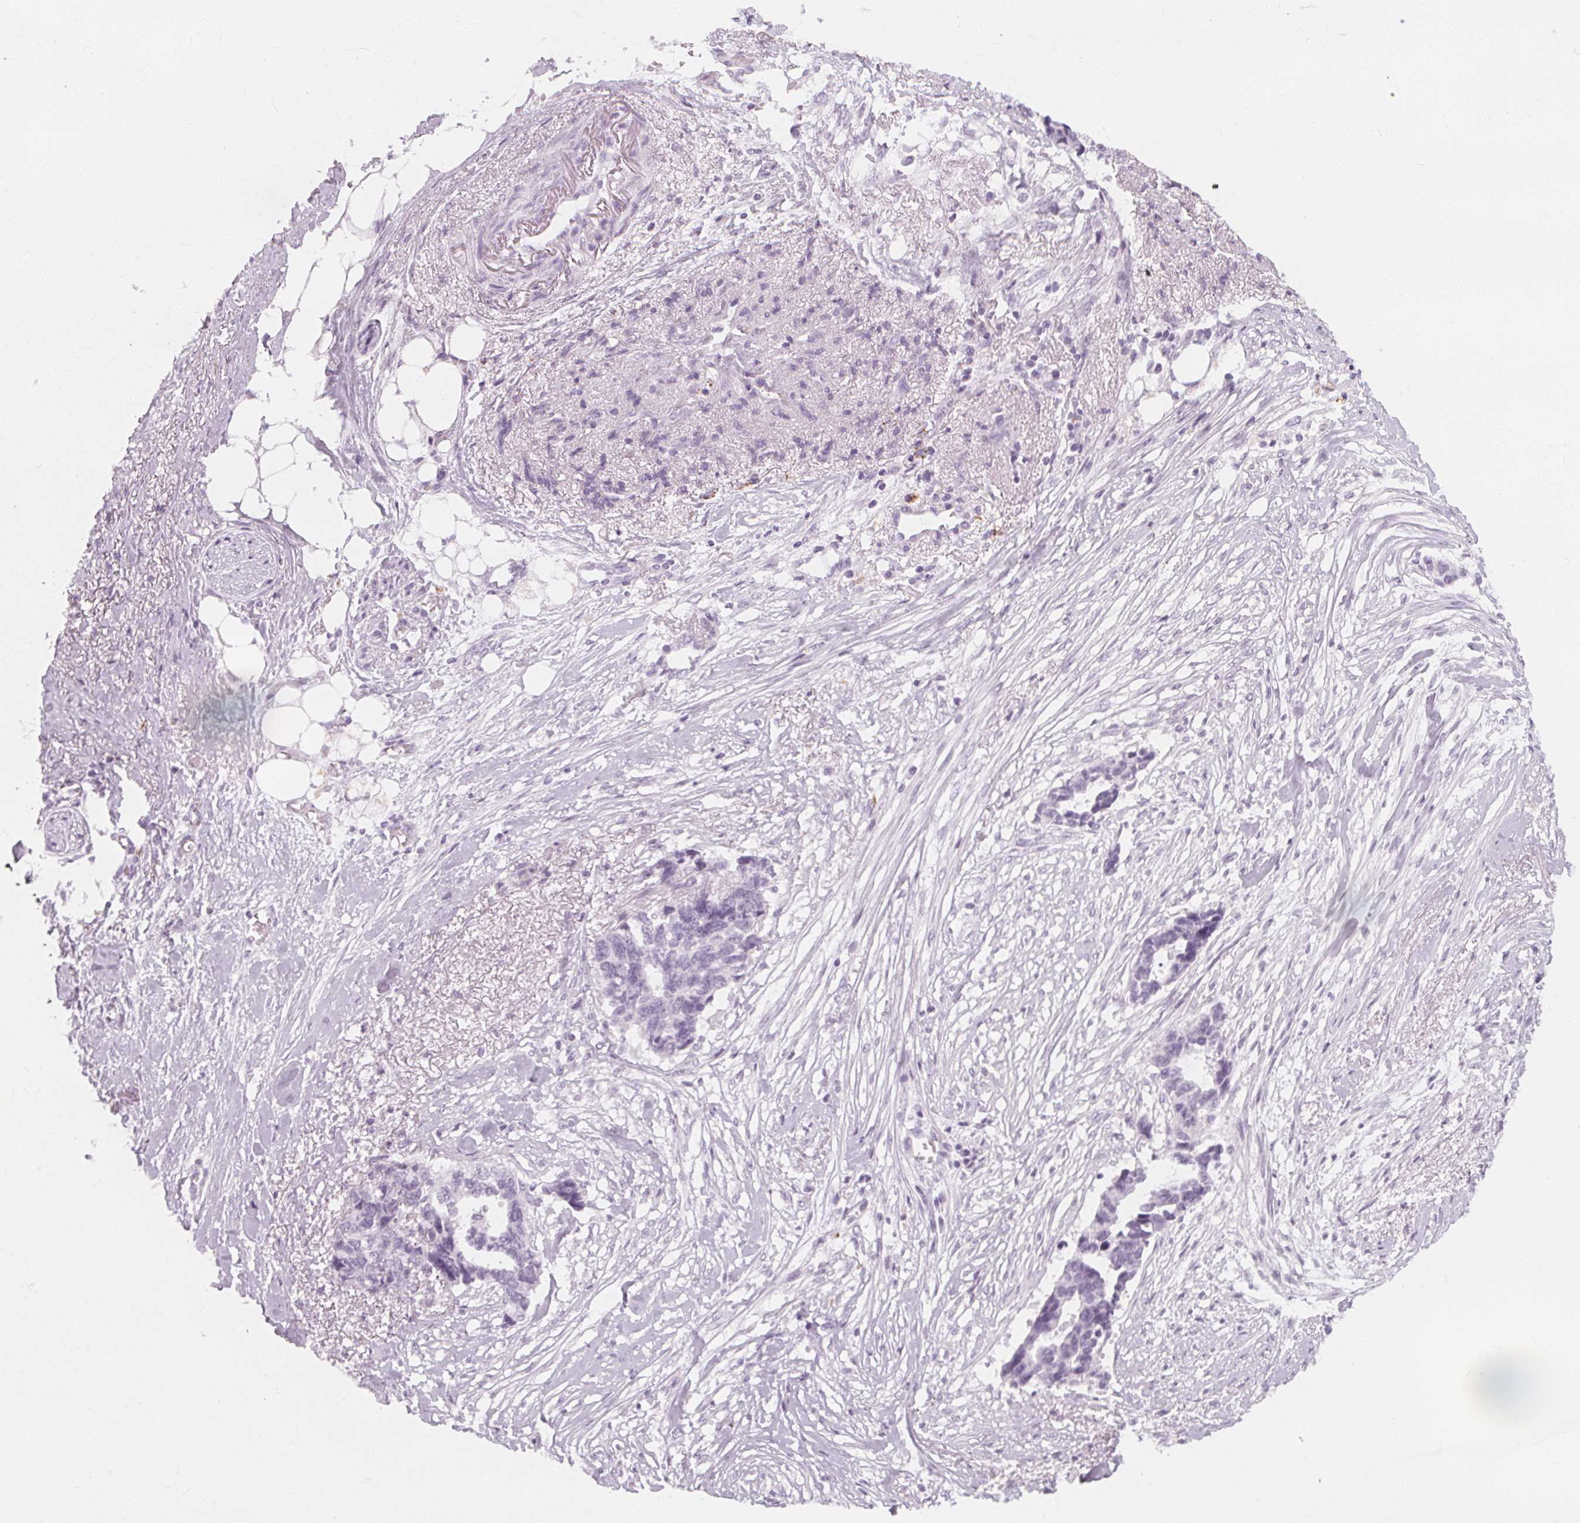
{"staining": {"intensity": "negative", "quantity": "none", "location": "none"}, "tissue": "ovarian cancer", "cell_type": "Tumor cells", "image_type": "cancer", "snomed": [{"axis": "morphology", "description": "Cystadenocarcinoma, serous, NOS"}, {"axis": "topography", "description": "Ovary"}], "caption": "The micrograph shows no staining of tumor cells in ovarian cancer (serous cystadenocarcinoma). The staining was performed using DAB to visualize the protein expression in brown, while the nuclei were stained in blue with hematoxylin (Magnification: 20x).", "gene": "TFF1", "patient": {"sex": "female", "age": 69}}